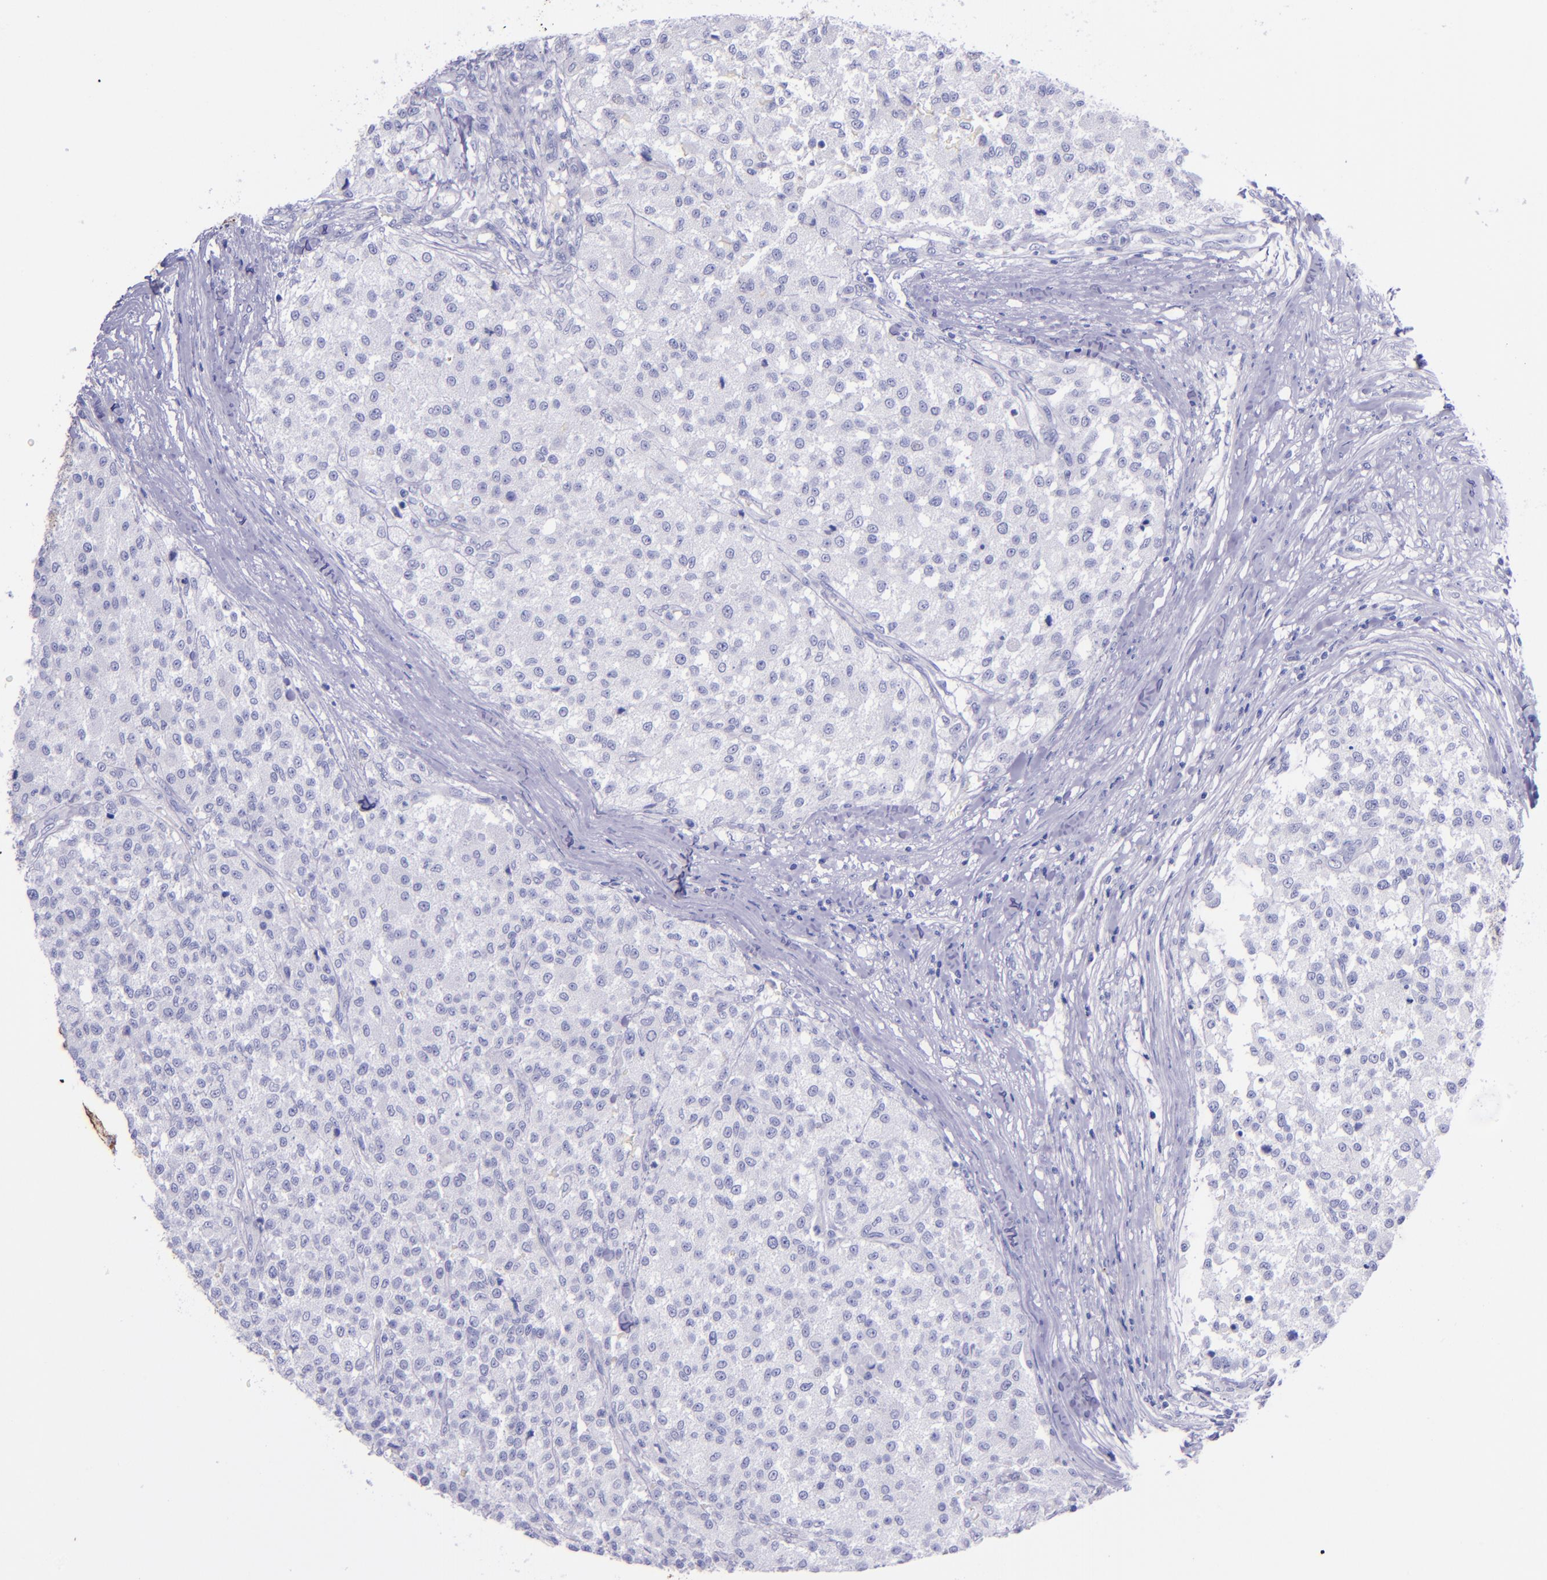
{"staining": {"intensity": "negative", "quantity": "none", "location": "none"}, "tissue": "testis cancer", "cell_type": "Tumor cells", "image_type": "cancer", "snomed": [{"axis": "morphology", "description": "Seminoma, NOS"}, {"axis": "topography", "description": "Testis"}], "caption": "Immunohistochemical staining of testis cancer displays no significant expression in tumor cells.", "gene": "KRT4", "patient": {"sex": "male", "age": 59}}